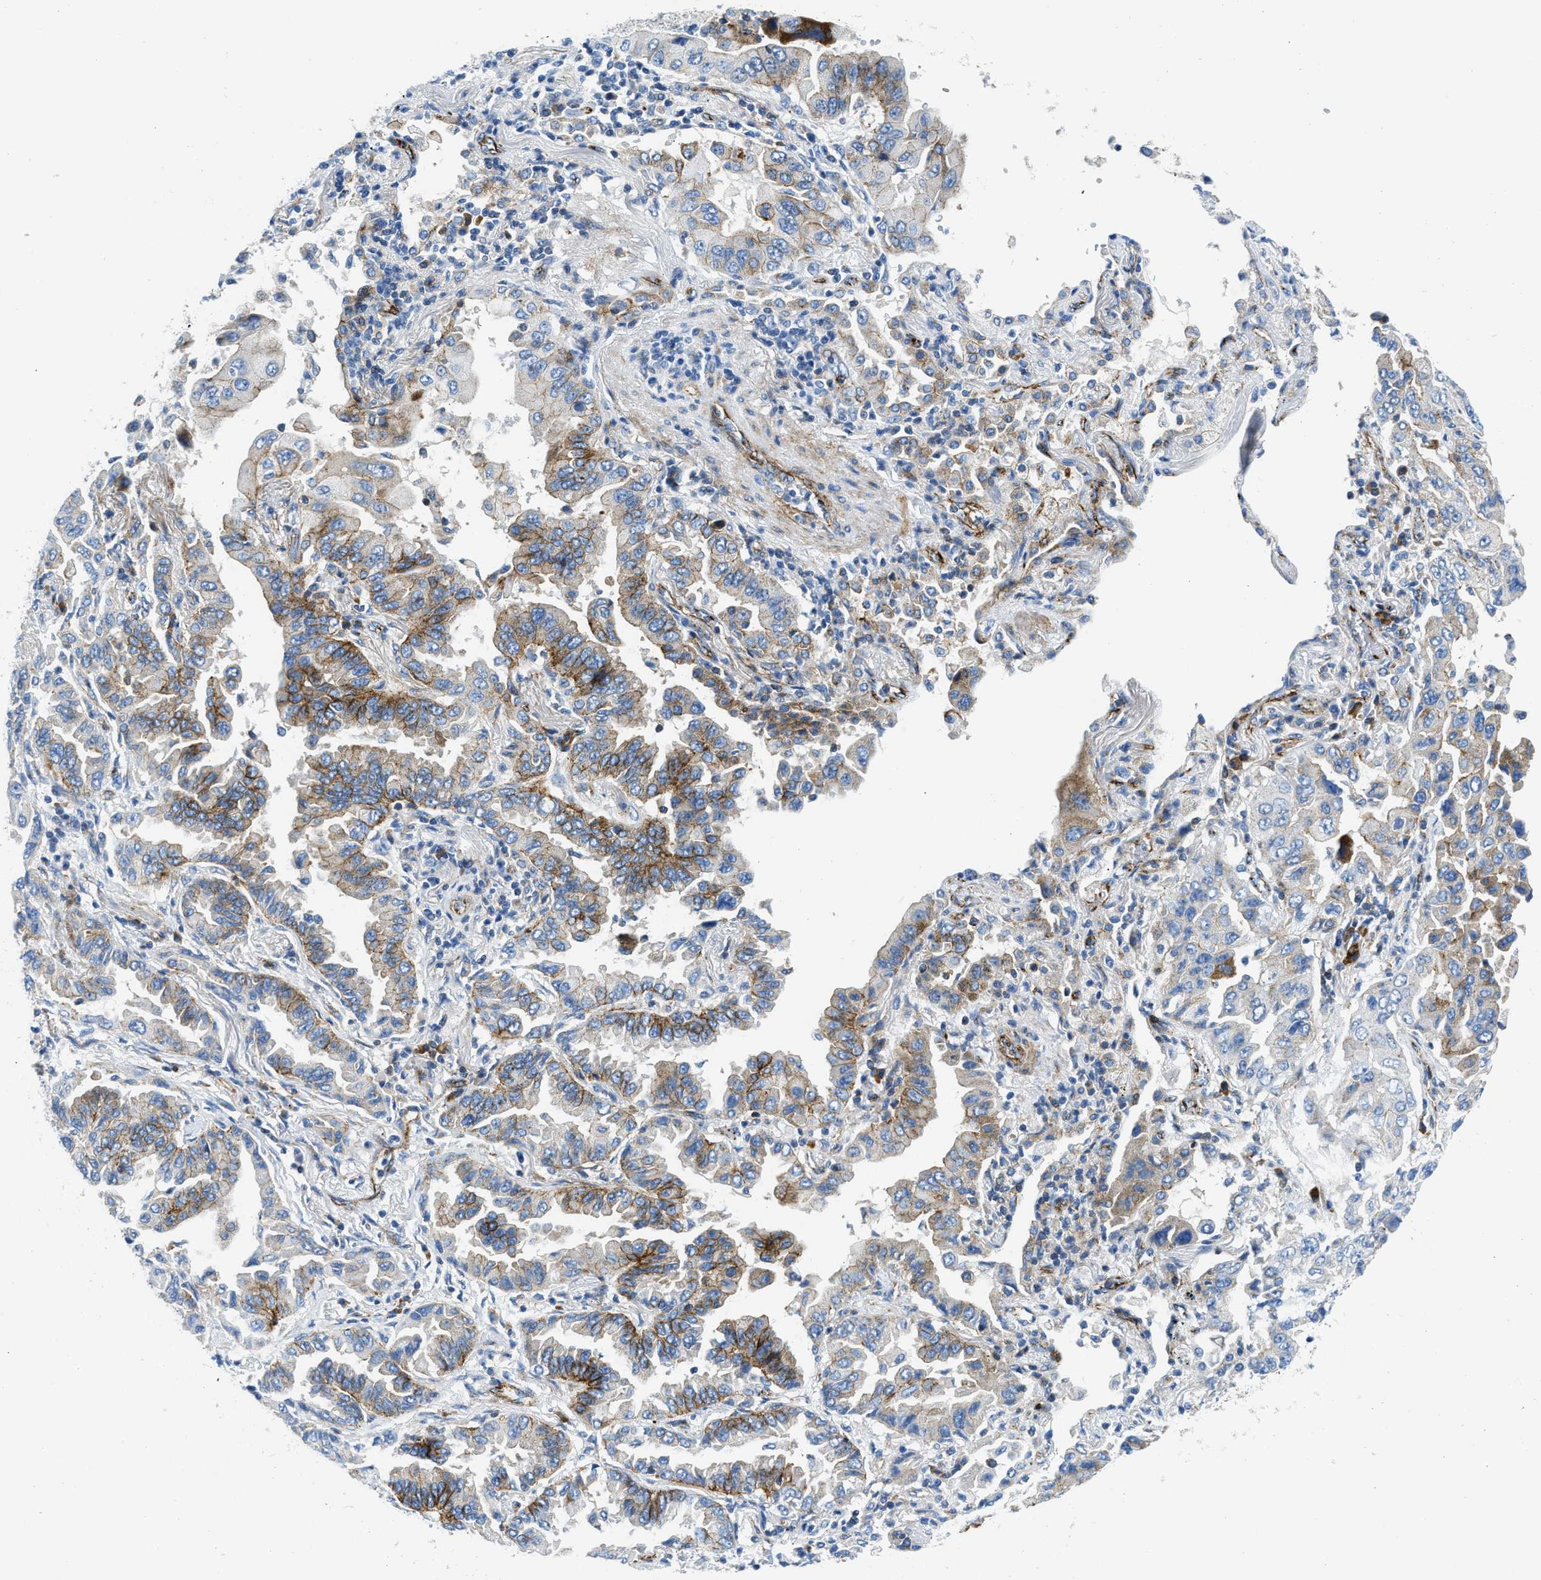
{"staining": {"intensity": "moderate", "quantity": "25%-75%", "location": "cytoplasmic/membranous"}, "tissue": "lung cancer", "cell_type": "Tumor cells", "image_type": "cancer", "snomed": [{"axis": "morphology", "description": "Adenocarcinoma, NOS"}, {"axis": "topography", "description": "Lung"}], "caption": "Protein expression analysis of human adenocarcinoma (lung) reveals moderate cytoplasmic/membranous expression in about 25%-75% of tumor cells.", "gene": "CUTA", "patient": {"sex": "female", "age": 65}}